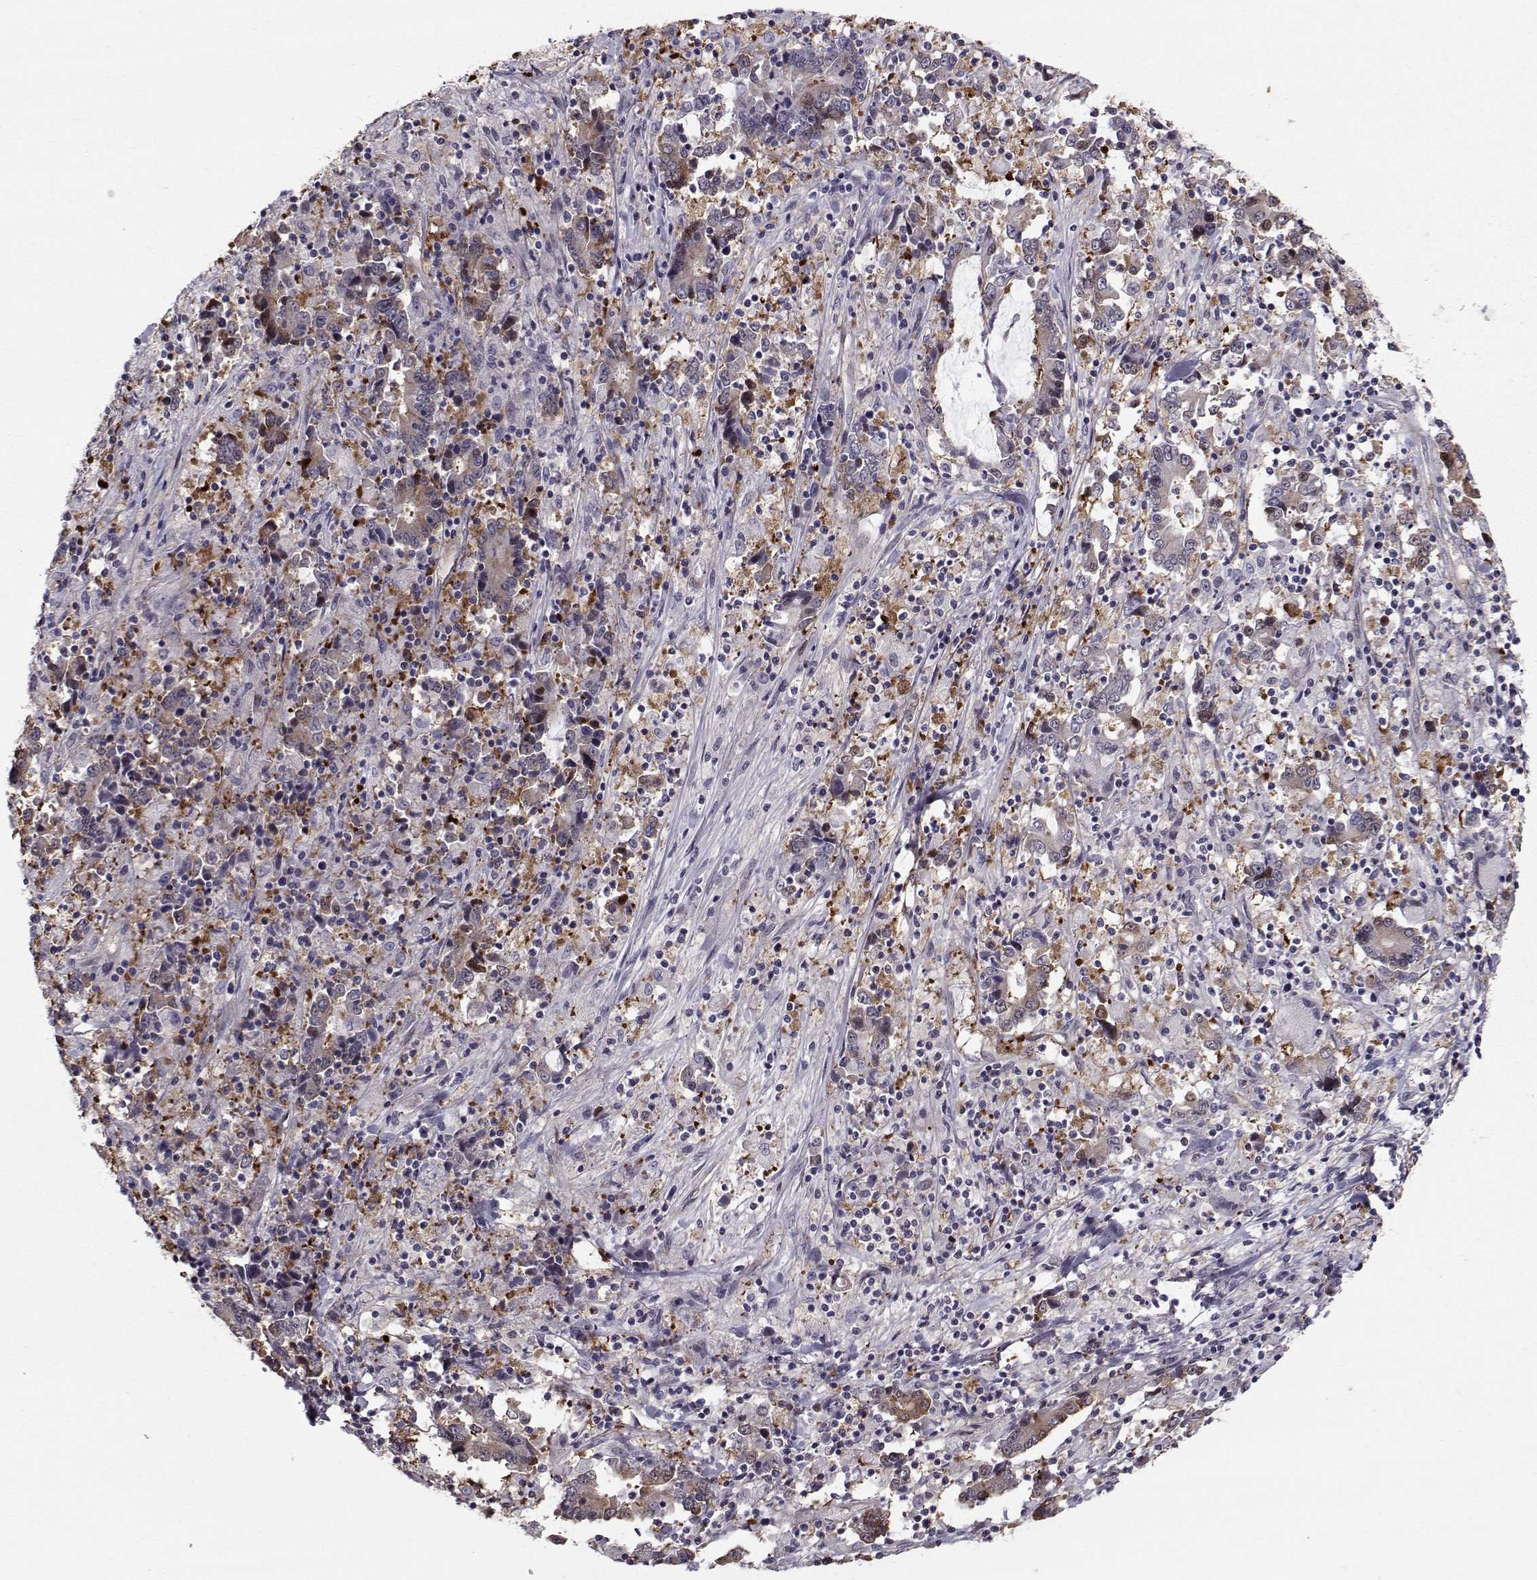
{"staining": {"intensity": "moderate", "quantity": "<25%", "location": "cytoplasmic/membranous"}, "tissue": "stomach cancer", "cell_type": "Tumor cells", "image_type": "cancer", "snomed": [{"axis": "morphology", "description": "Adenocarcinoma, NOS"}, {"axis": "topography", "description": "Stomach, upper"}], "caption": "Tumor cells display low levels of moderate cytoplasmic/membranous positivity in approximately <25% of cells in stomach cancer. (brown staining indicates protein expression, while blue staining denotes nuclei).", "gene": "HSP90AB1", "patient": {"sex": "male", "age": 68}}